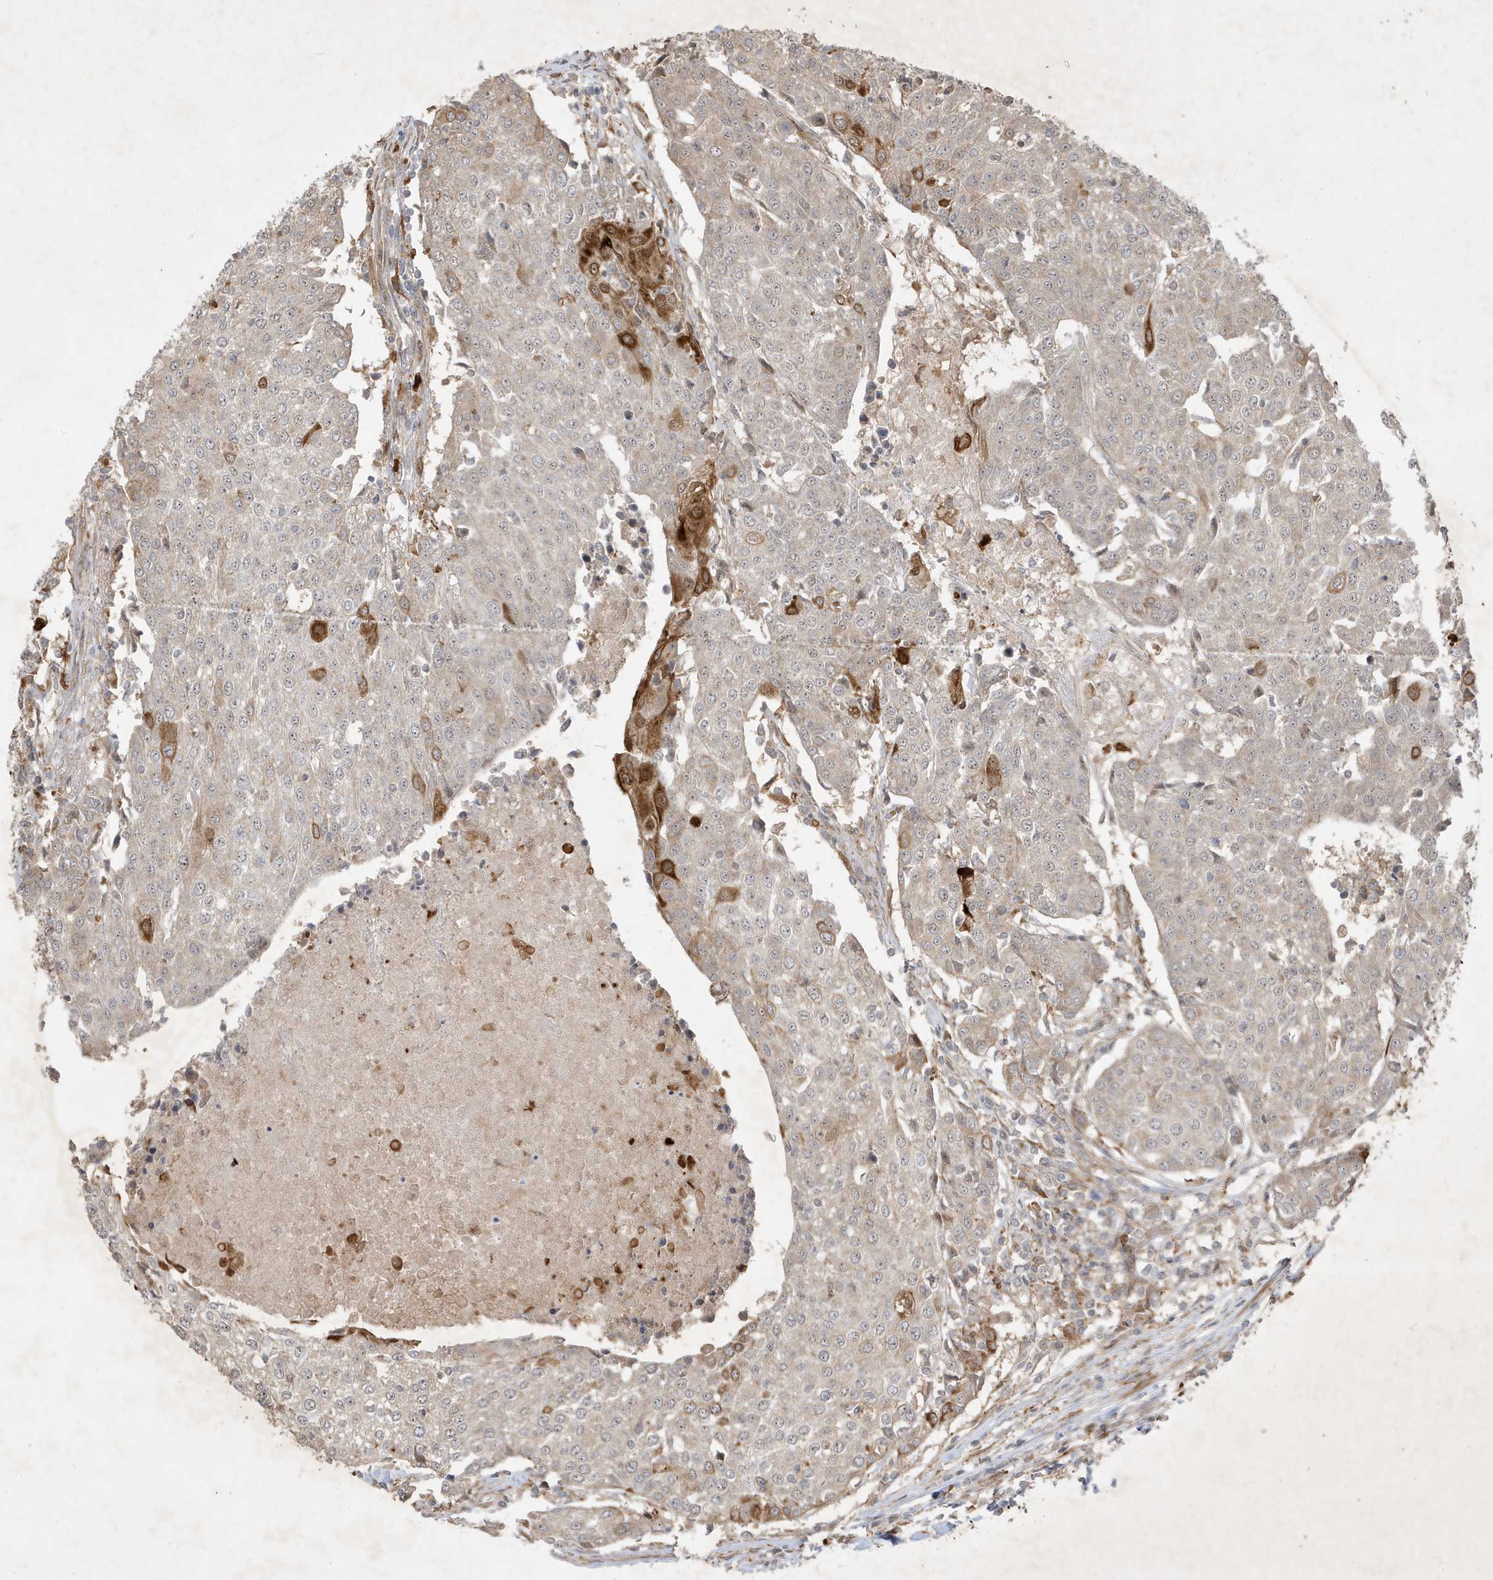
{"staining": {"intensity": "strong", "quantity": "<25%", "location": "cytoplasmic/membranous"}, "tissue": "urothelial cancer", "cell_type": "Tumor cells", "image_type": "cancer", "snomed": [{"axis": "morphology", "description": "Urothelial carcinoma, High grade"}, {"axis": "topography", "description": "Urinary bladder"}], "caption": "Immunohistochemical staining of urothelial carcinoma (high-grade) demonstrates strong cytoplasmic/membranous protein expression in approximately <25% of tumor cells.", "gene": "IFT57", "patient": {"sex": "female", "age": 85}}